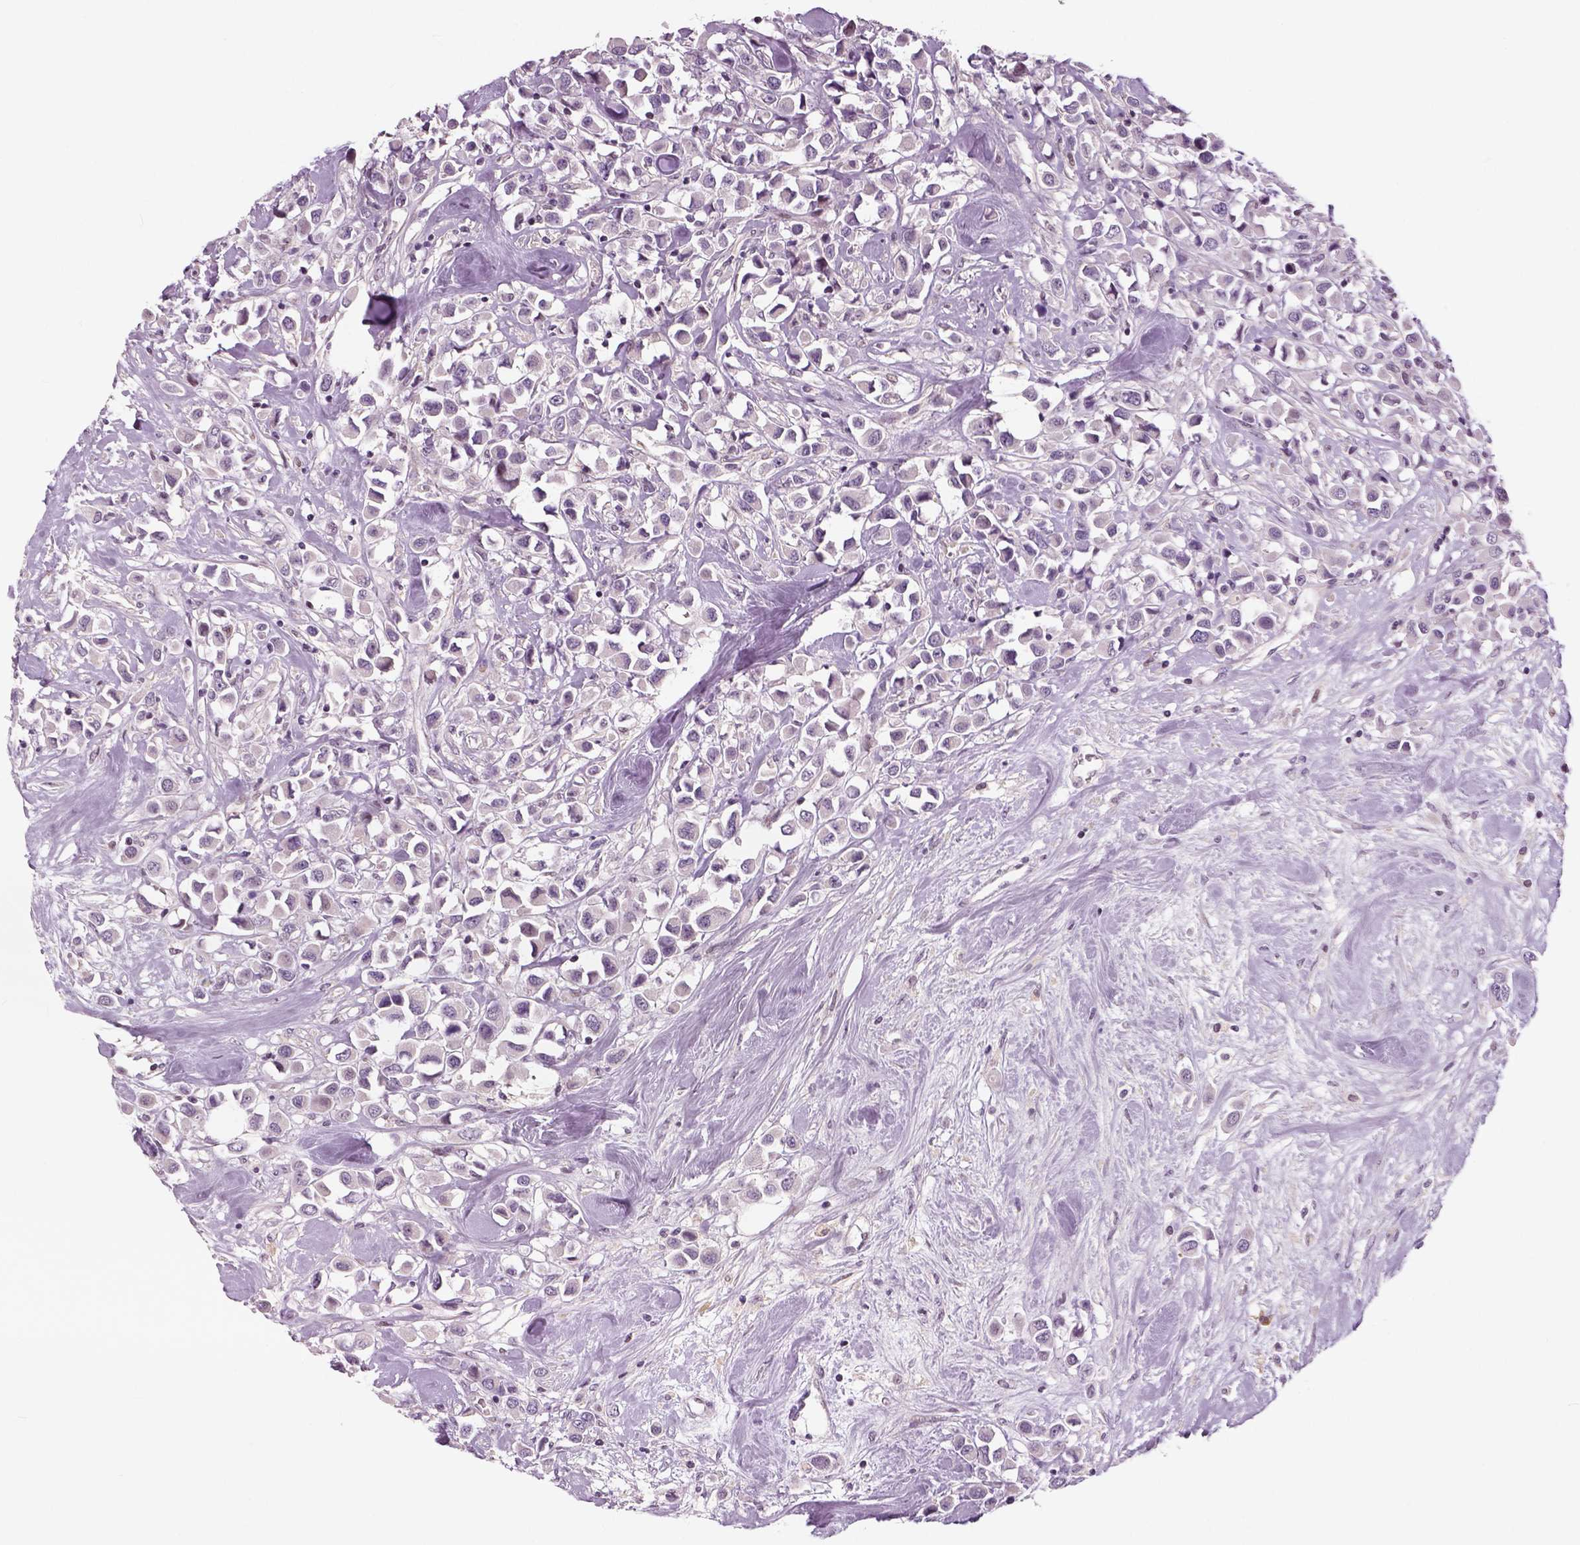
{"staining": {"intensity": "negative", "quantity": "none", "location": "none"}, "tissue": "breast cancer", "cell_type": "Tumor cells", "image_type": "cancer", "snomed": [{"axis": "morphology", "description": "Duct carcinoma"}, {"axis": "topography", "description": "Breast"}], "caption": "High magnification brightfield microscopy of breast cancer (infiltrating ductal carcinoma) stained with DAB (brown) and counterstained with hematoxylin (blue): tumor cells show no significant expression.", "gene": "NECAB1", "patient": {"sex": "female", "age": 61}}